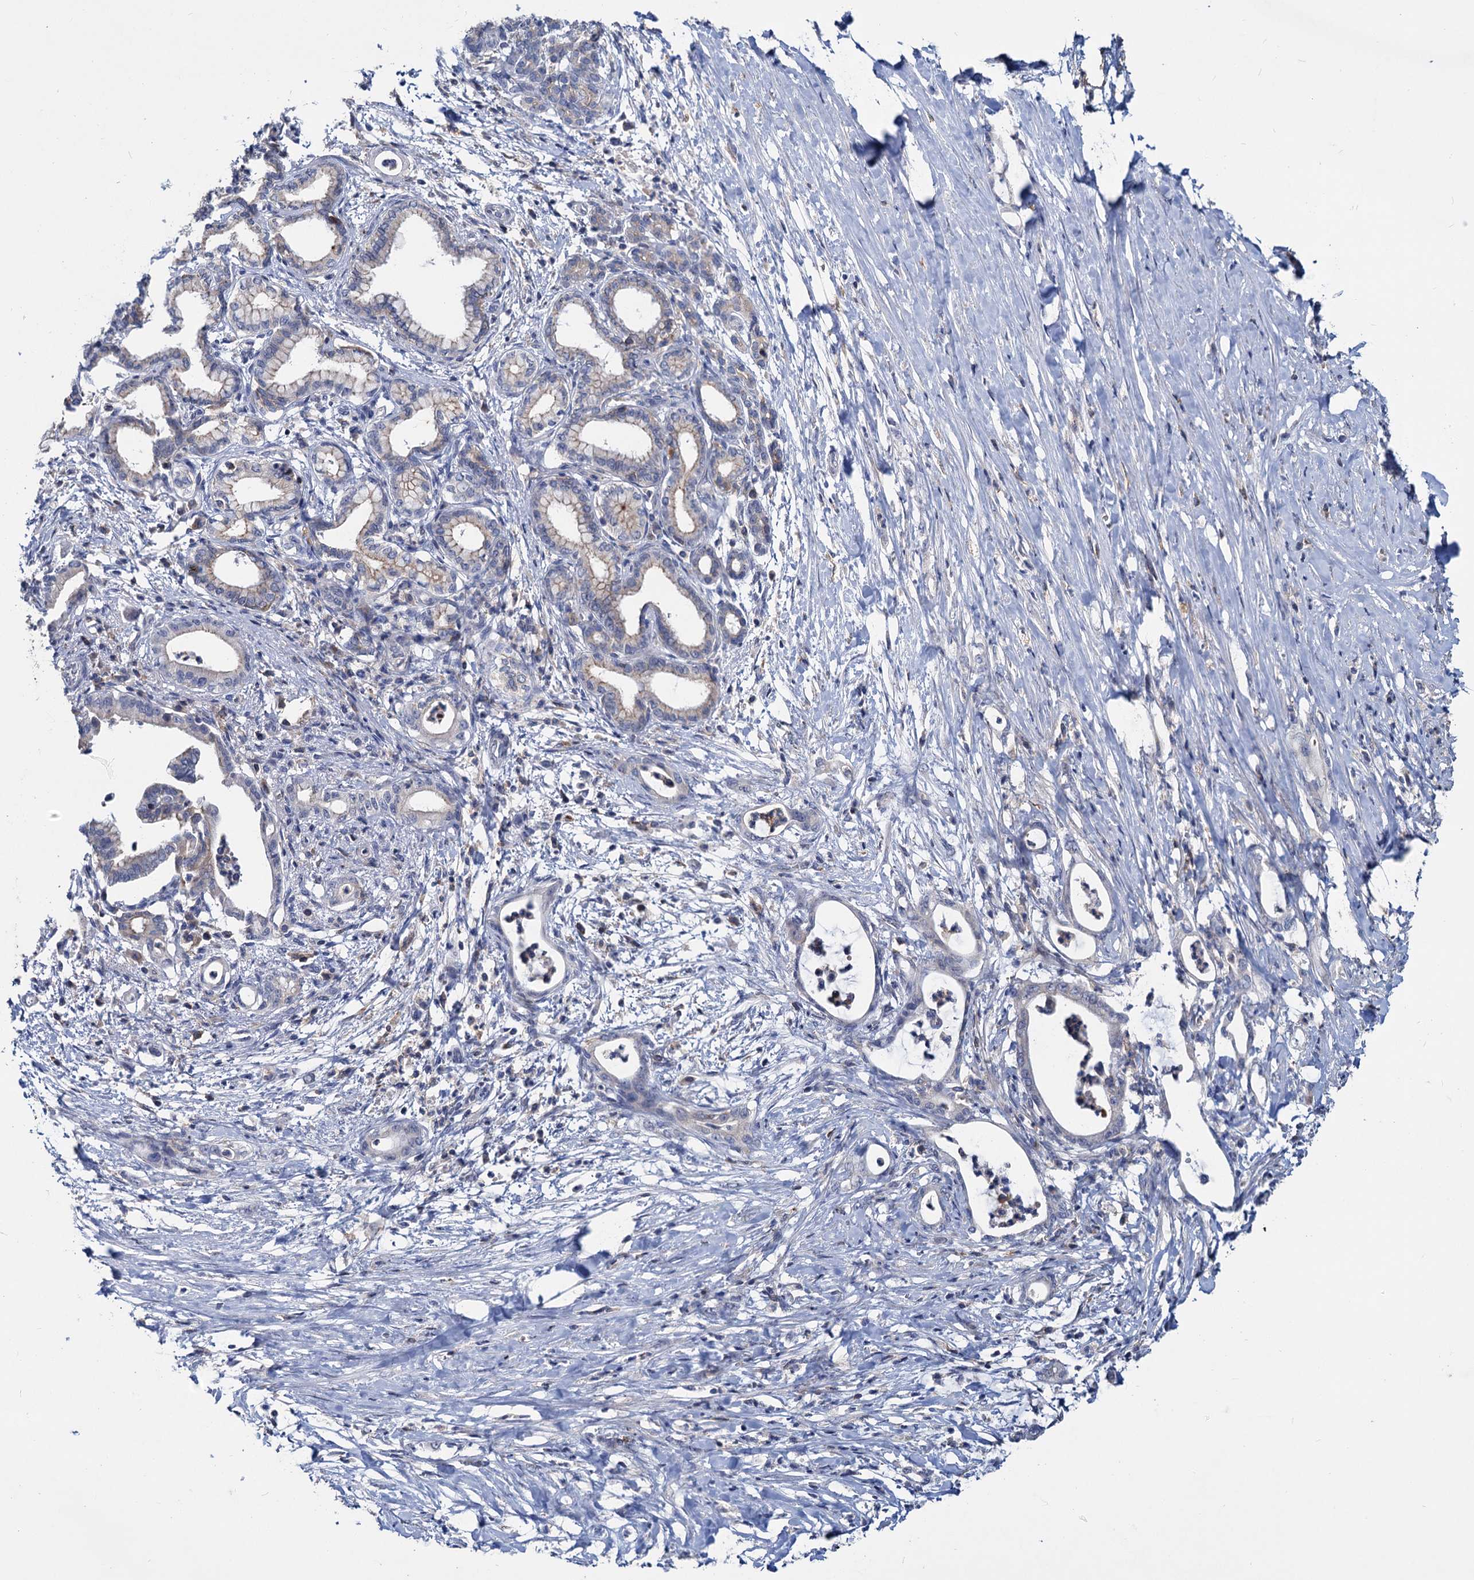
{"staining": {"intensity": "weak", "quantity": "<25%", "location": "cytoplasmic/membranous"}, "tissue": "pancreatic cancer", "cell_type": "Tumor cells", "image_type": "cancer", "snomed": [{"axis": "morphology", "description": "Adenocarcinoma, NOS"}, {"axis": "topography", "description": "Pancreas"}], "caption": "This histopathology image is of pancreatic adenocarcinoma stained with IHC to label a protein in brown with the nuclei are counter-stained blue. There is no staining in tumor cells.", "gene": "LRCH4", "patient": {"sex": "female", "age": 55}}